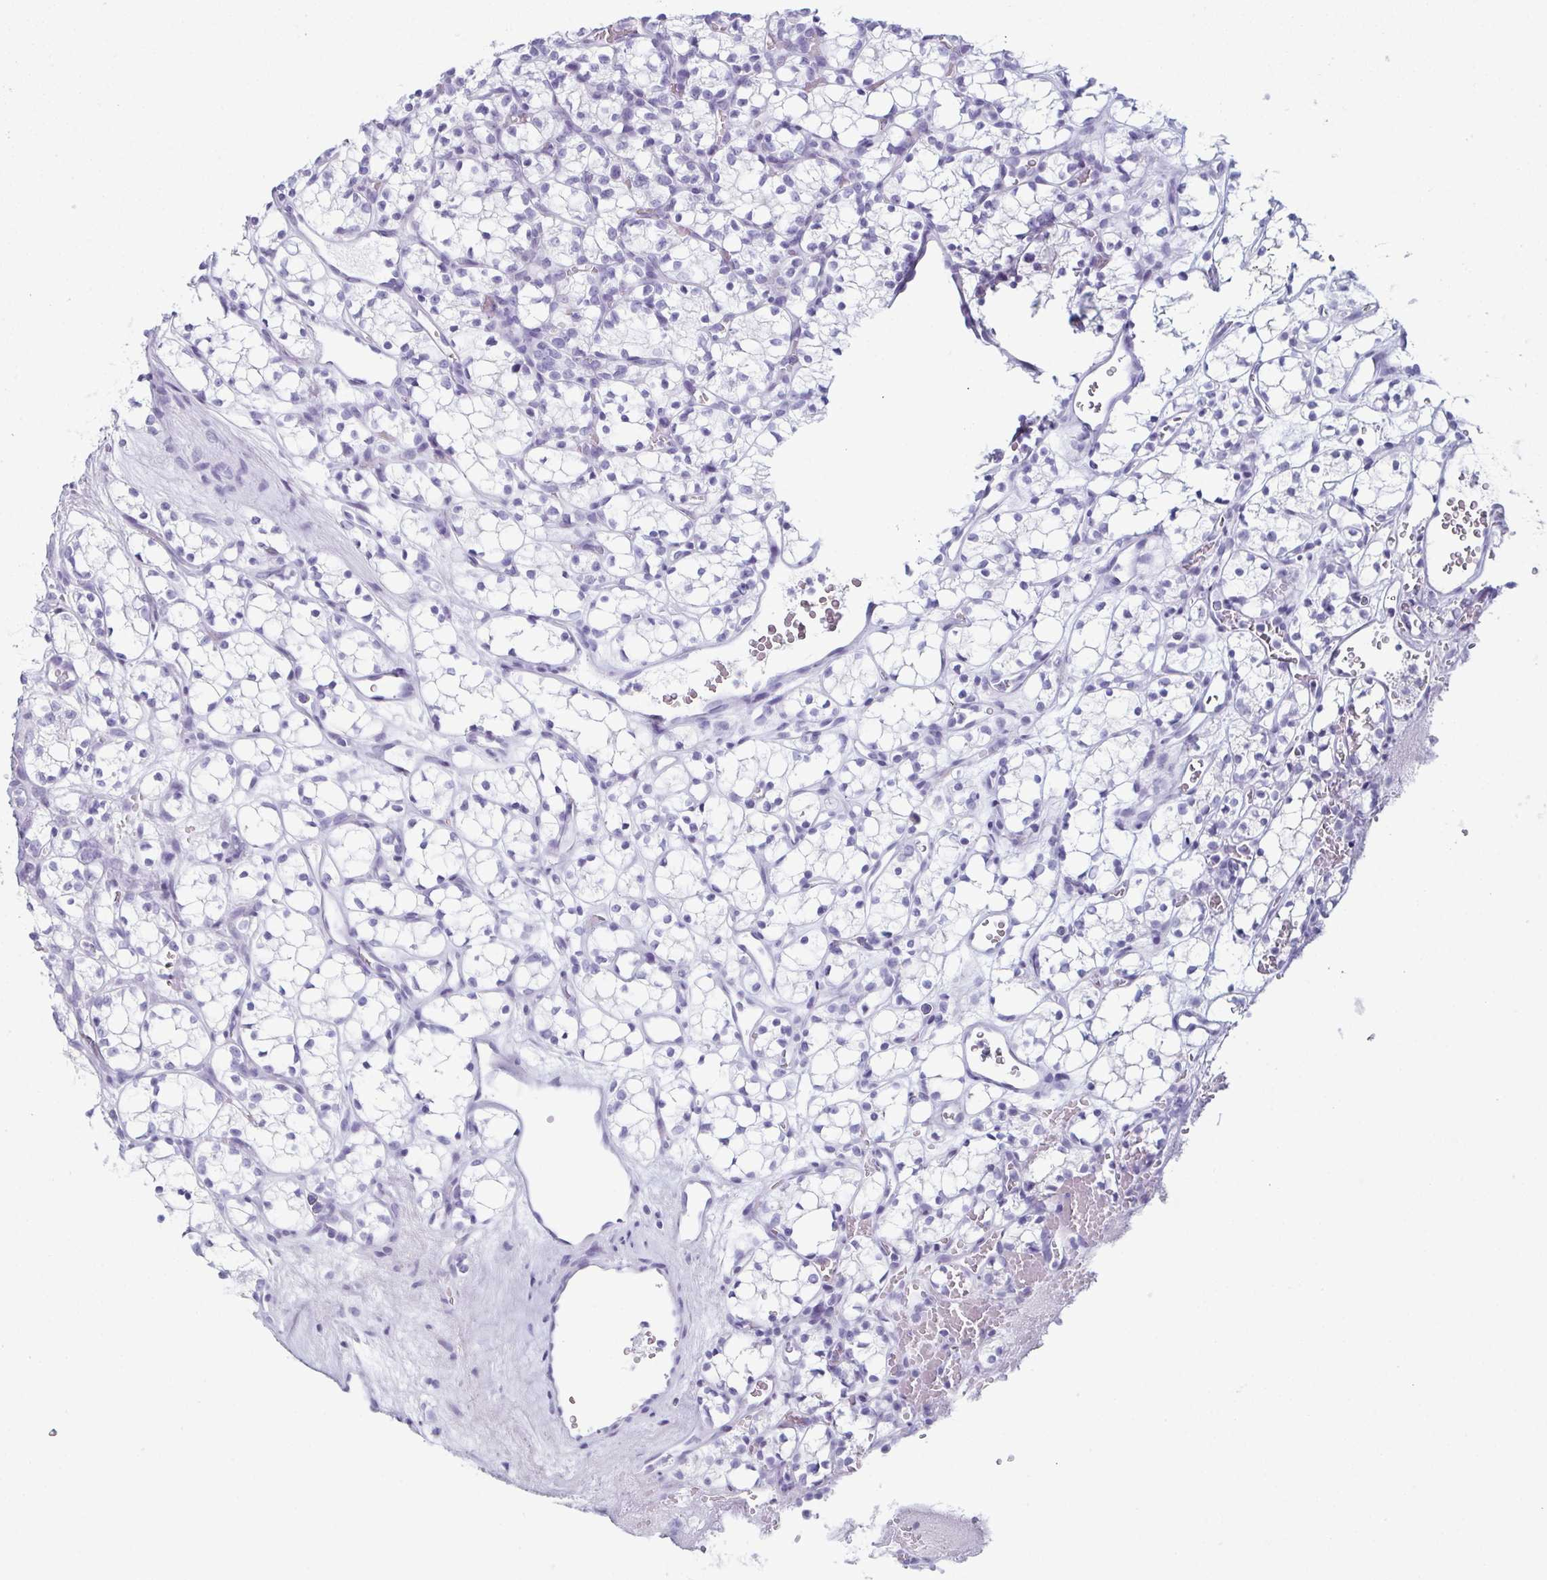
{"staining": {"intensity": "negative", "quantity": "none", "location": "none"}, "tissue": "renal cancer", "cell_type": "Tumor cells", "image_type": "cancer", "snomed": [{"axis": "morphology", "description": "Adenocarcinoma, NOS"}, {"axis": "topography", "description": "Kidney"}], "caption": "IHC photomicrograph of human adenocarcinoma (renal) stained for a protein (brown), which exhibits no expression in tumor cells. Nuclei are stained in blue.", "gene": "ENKUR", "patient": {"sex": "female", "age": 69}}